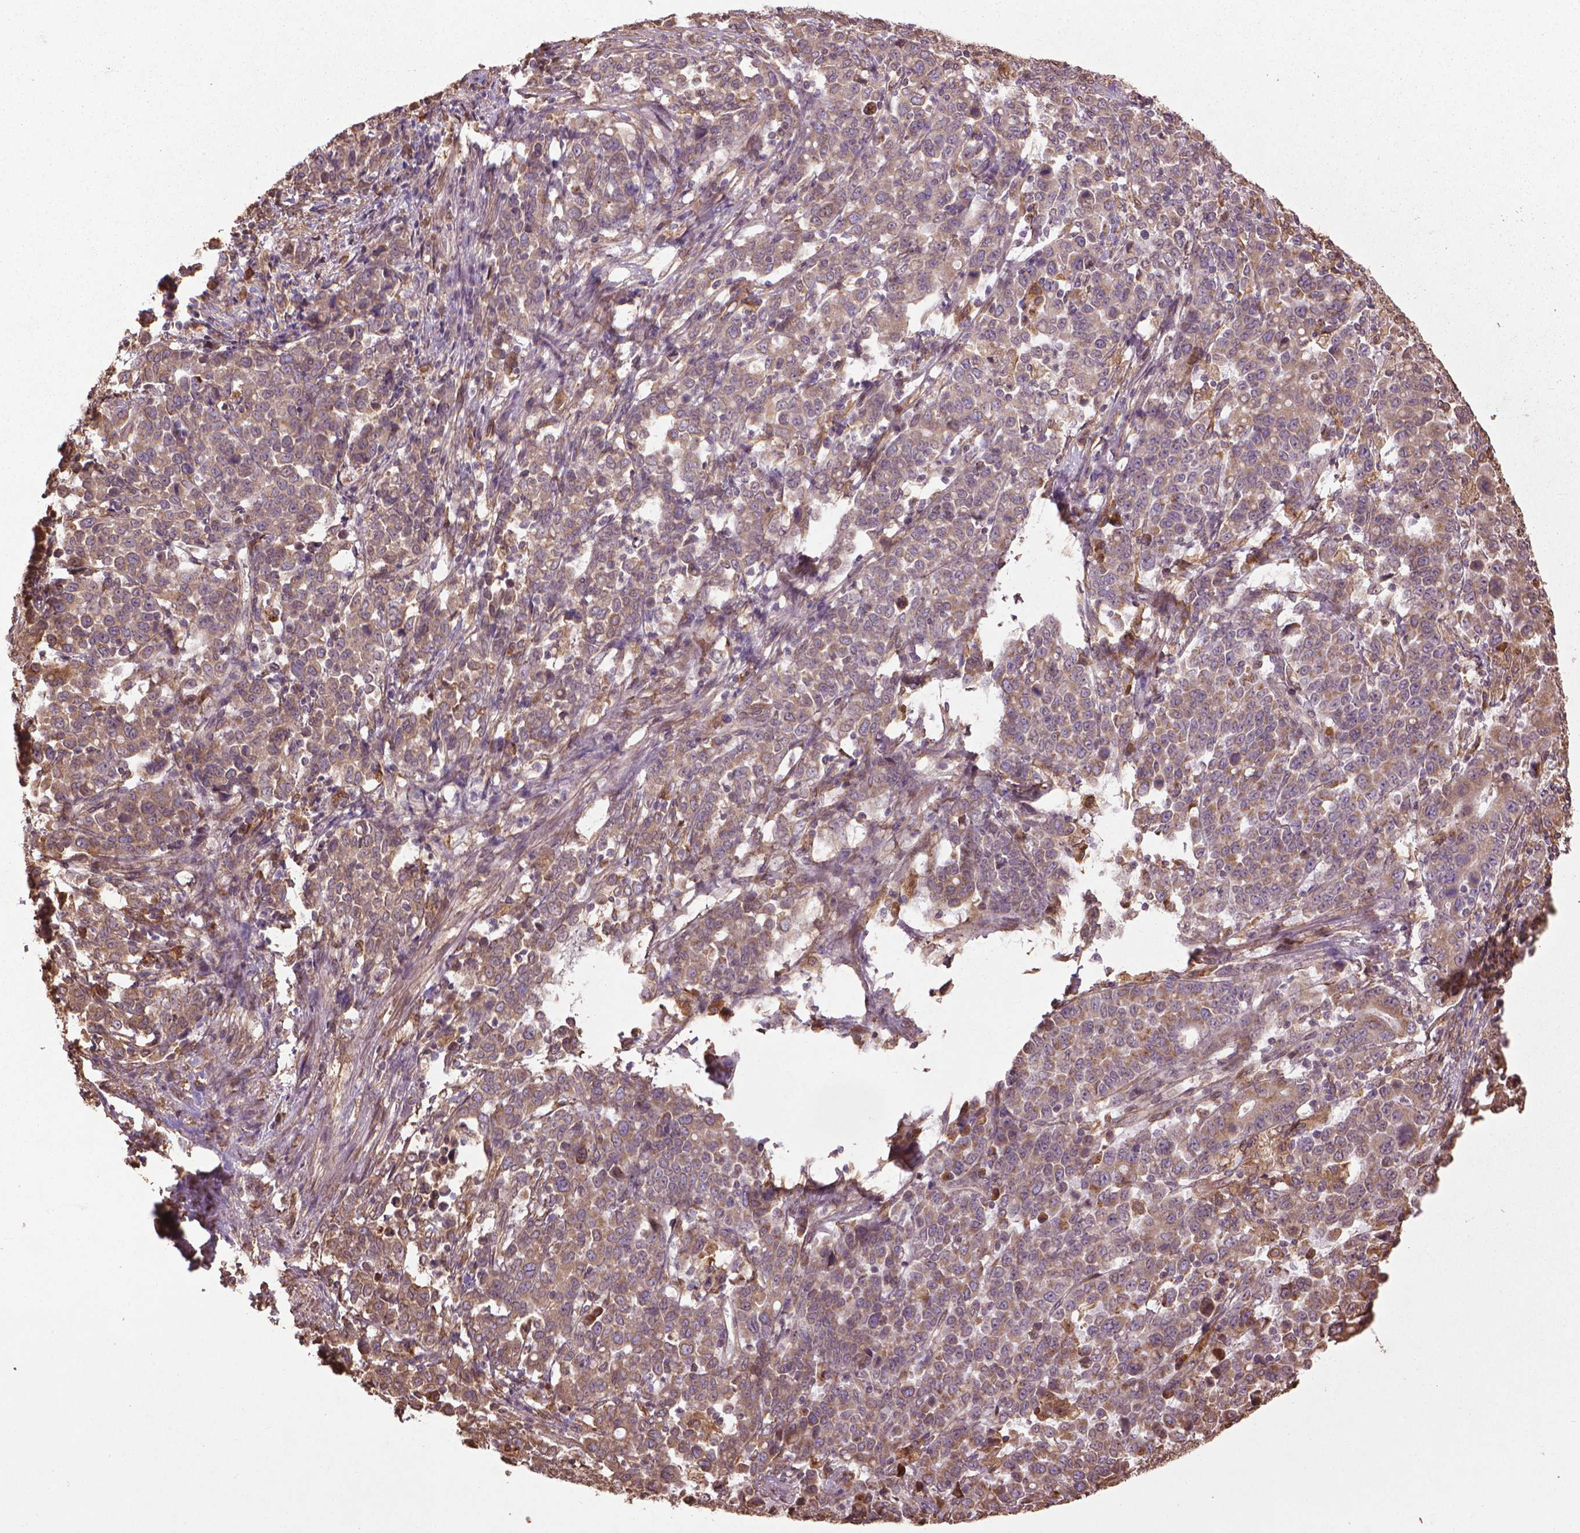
{"staining": {"intensity": "weak", "quantity": "25%-75%", "location": "cytoplasmic/membranous"}, "tissue": "stomach cancer", "cell_type": "Tumor cells", "image_type": "cancer", "snomed": [{"axis": "morphology", "description": "Adenocarcinoma, NOS"}, {"axis": "topography", "description": "Stomach, upper"}], "caption": "Immunohistochemical staining of adenocarcinoma (stomach) exhibits low levels of weak cytoplasmic/membranous protein positivity in about 25%-75% of tumor cells. The staining is performed using DAB (3,3'-diaminobenzidine) brown chromogen to label protein expression. The nuclei are counter-stained blue using hematoxylin.", "gene": "GAS1", "patient": {"sex": "male", "age": 69}}